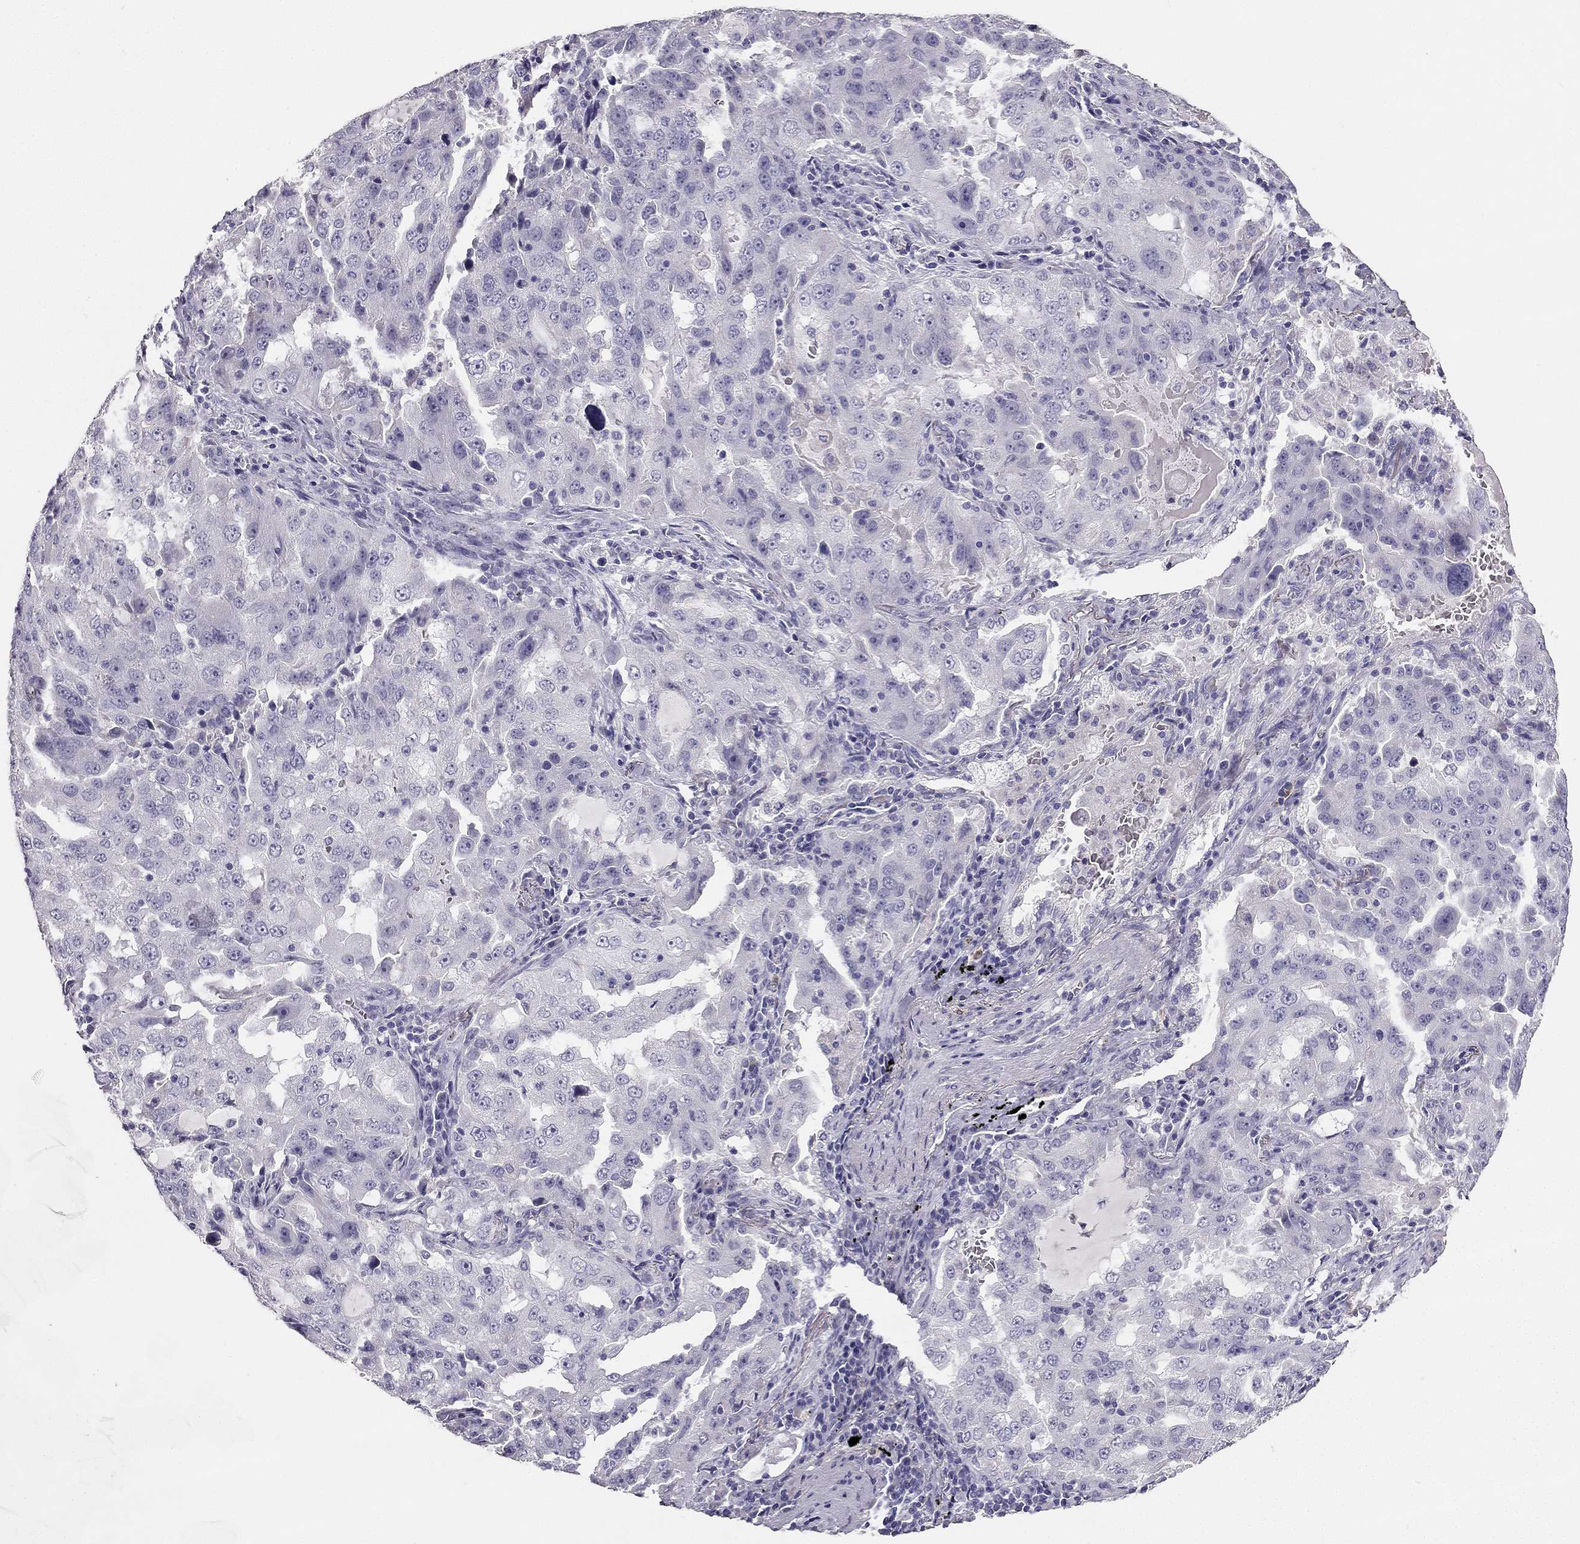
{"staining": {"intensity": "negative", "quantity": "none", "location": "none"}, "tissue": "lung cancer", "cell_type": "Tumor cells", "image_type": "cancer", "snomed": [{"axis": "morphology", "description": "Adenocarcinoma, NOS"}, {"axis": "topography", "description": "Lung"}], "caption": "Adenocarcinoma (lung) was stained to show a protein in brown. There is no significant staining in tumor cells.", "gene": "CALB2", "patient": {"sex": "female", "age": 61}}